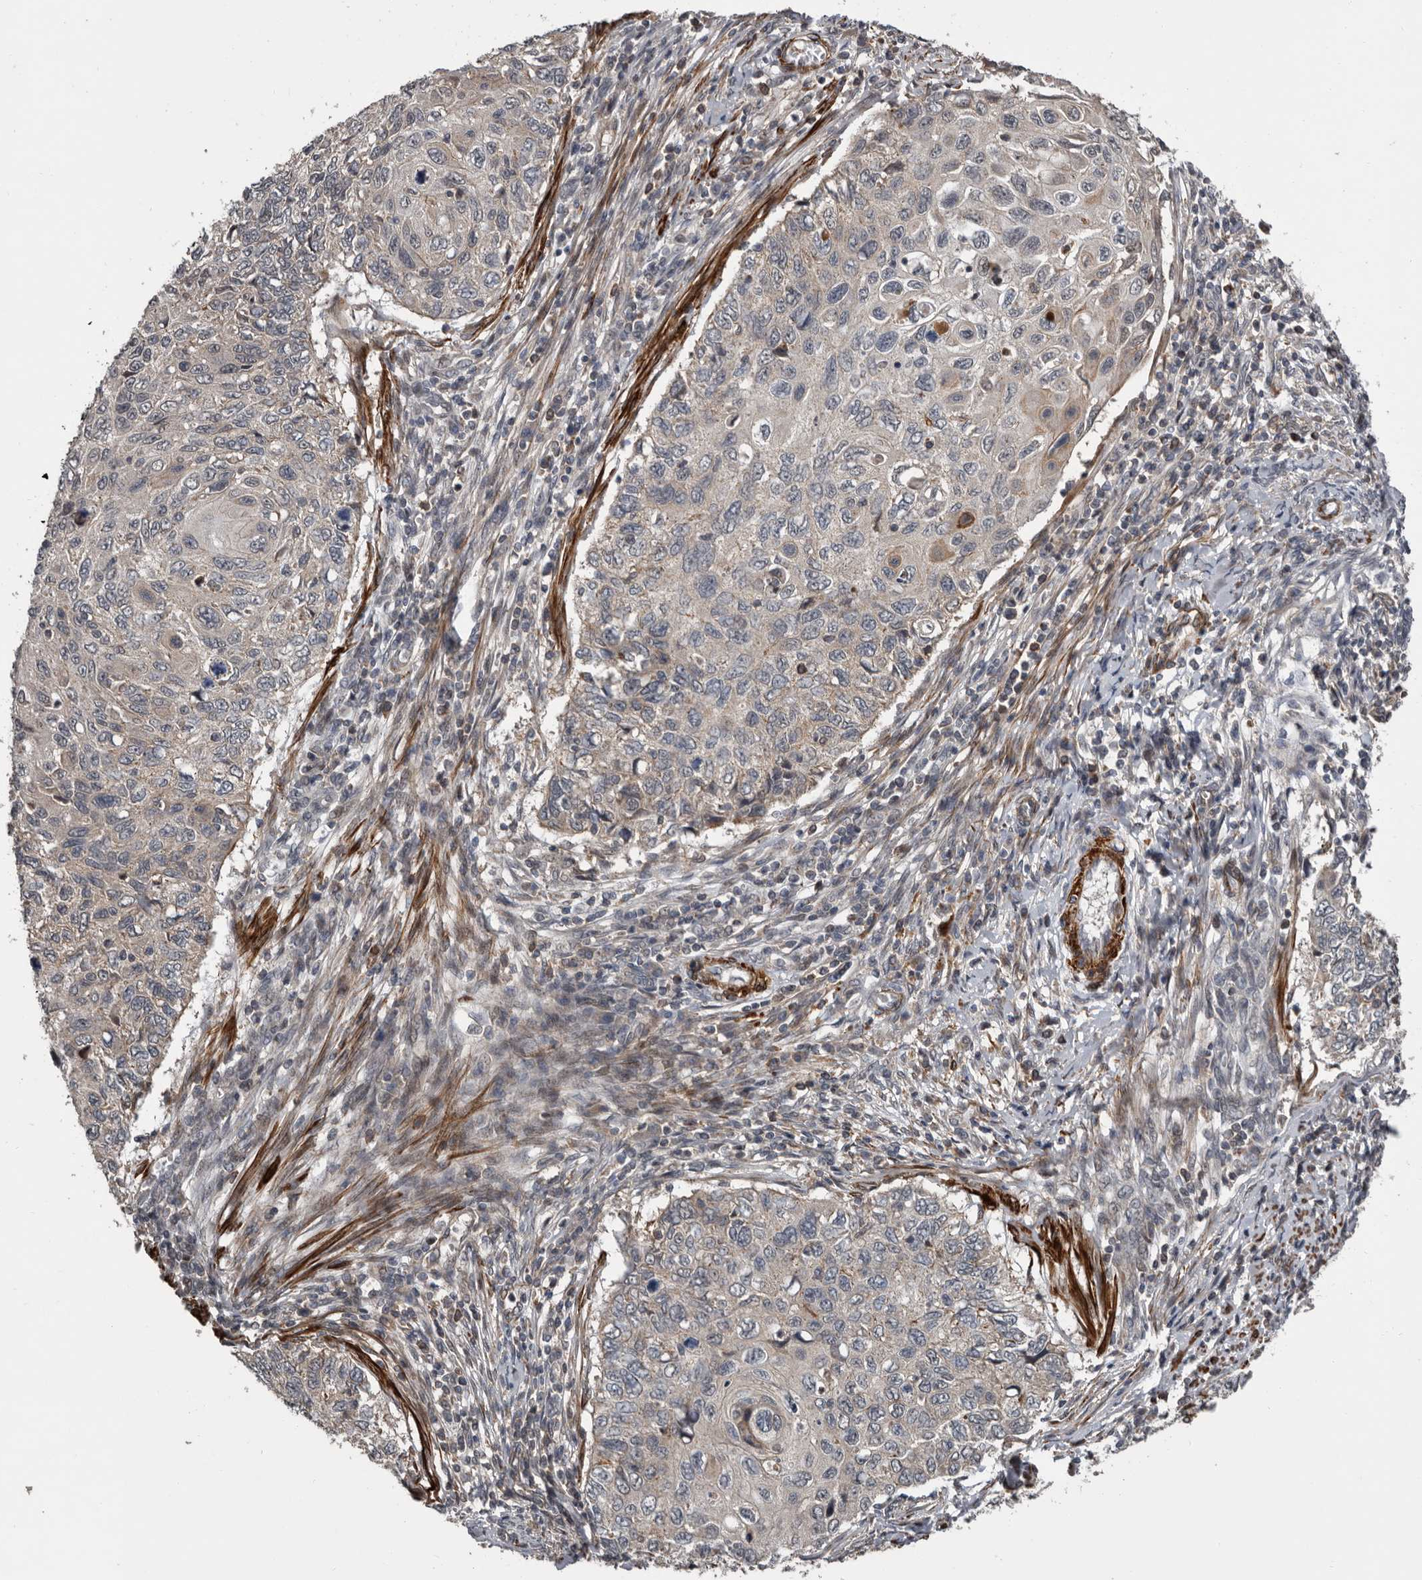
{"staining": {"intensity": "negative", "quantity": "none", "location": "none"}, "tissue": "cervical cancer", "cell_type": "Tumor cells", "image_type": "cancer", "snomed": [{"axis": "morphology", "description": "Squamous cell carcinoma, NOS"}, {"axis": "topography", "description": "Cervix"}], "caption": "Histopathology image shows no significant protein expression in tumor cells of cervical squamous cell carcinoma.", "gene": "FGFR4", "patient": {"sex": "female", "age": 70}}